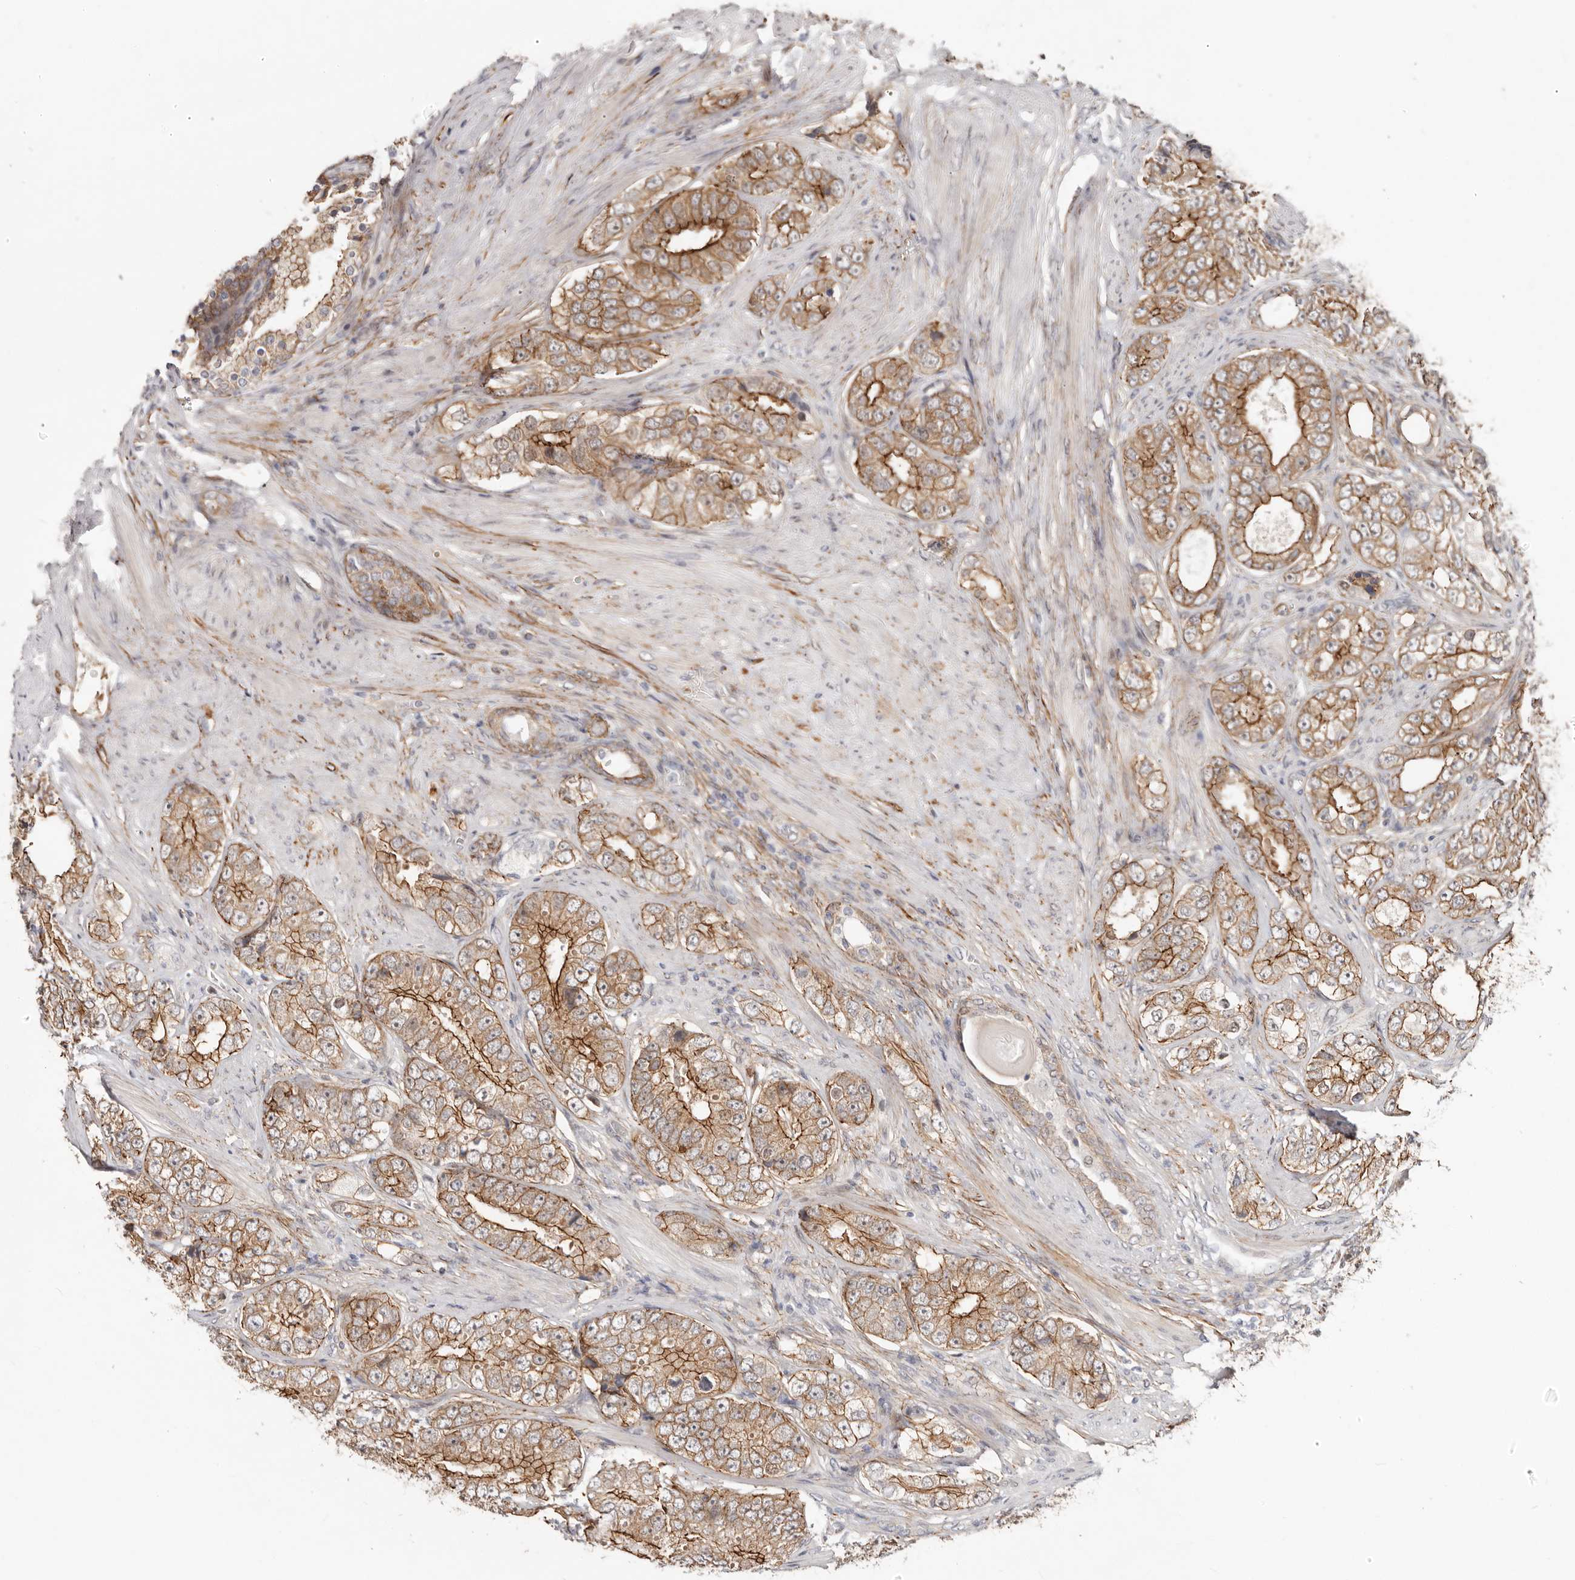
{"staining": {"intensity": "moderate", "quantity": ">75%", "location": "cytoplasmic/membranous"}, "tissue": "prostate cancer", "cell_type": "Tumor cells", "image_type": "cancer", "snomed": [{"axis": "morphology", "description": "Adenocarcinoma, High grade"}, {"axis": "topography", "description": "Prostate"}], "caption": "This photomicrograph exhibits IHC staining of prostate cancer (high-grade adenocarcinoma), with medium moderate cytoplasmic/membranous expression in about >75% of tumor cells.", "gene": "SZT2", "patient": {"sex": "male", "age": 56}}